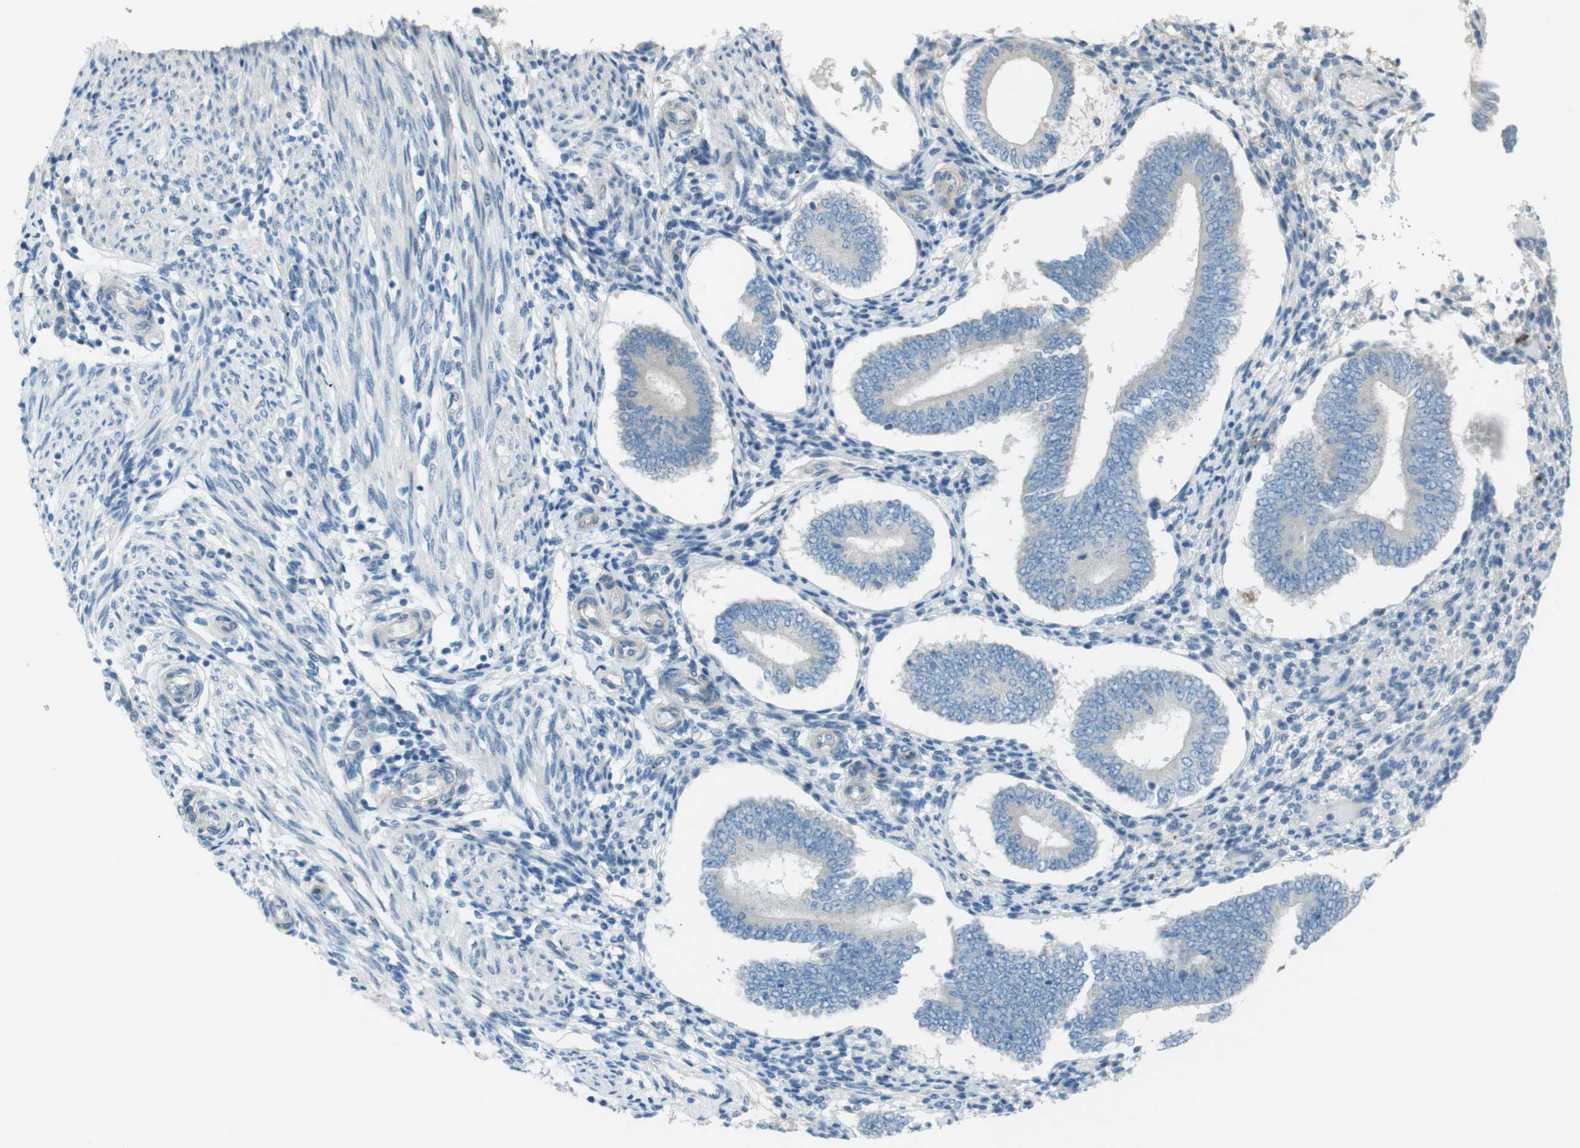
{"staining": {"intensity": "negative", "quantity": "none", "location": "none"}, "tissue": "endometrium", "cell_type": "Cells in endometrial stroma", "image_type": "normal", "snomed": [{"axis": "morphology", "description": "Normal tissue, NOS"}, {"axis": "topography", "description": "Endometrium"}], "caption": "Cells in endometrial stroma are negative for brown protein staining in benign endometrium. The staining was performed using DAB to visualize the protein expression in brown, while the nuclei were stained in blue with hematoxylin (Magnification: 20x).", "gene": "TMEM41B", "patient": {"sex": "female", "age": 42}}